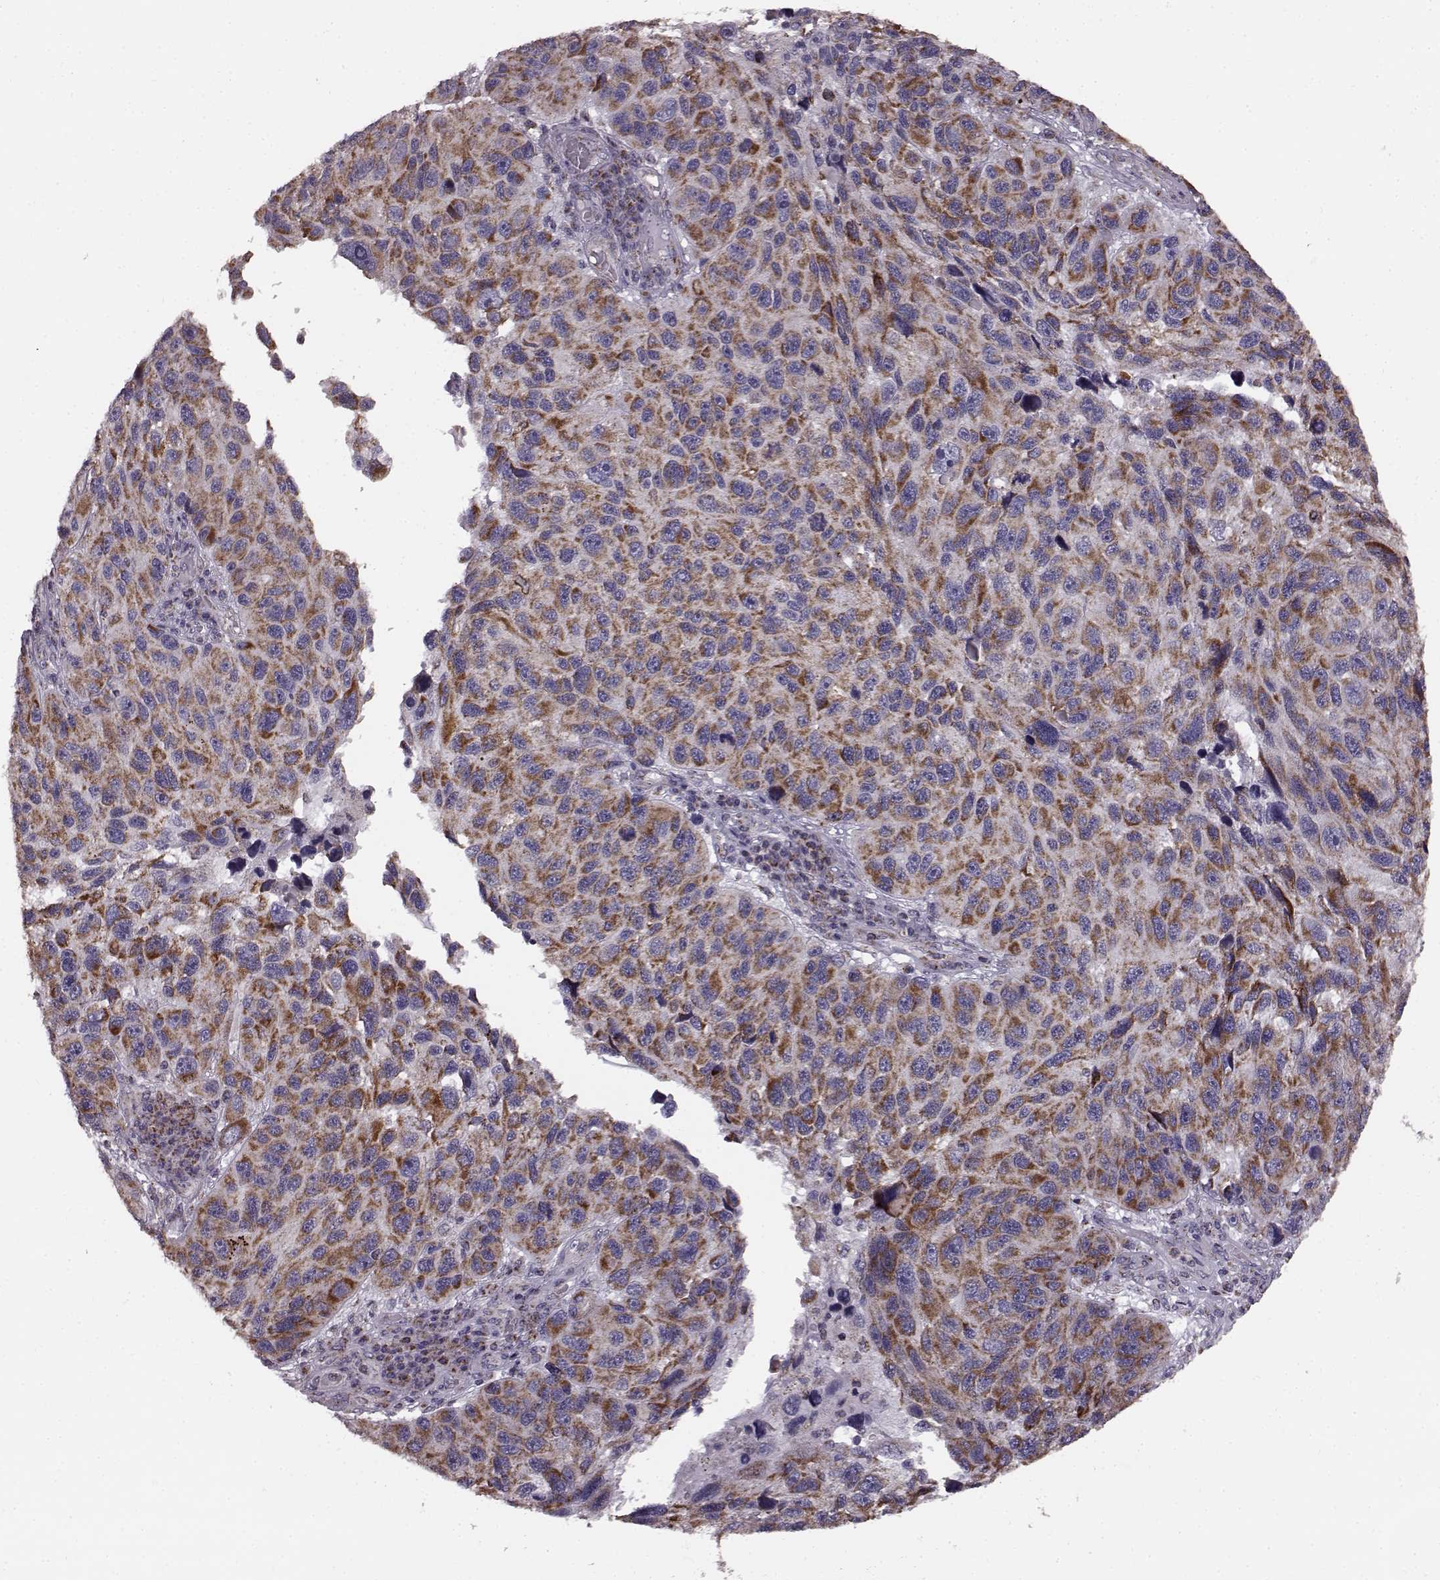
{"staining": {"intensity": "strong", "quantity": ">75%", "location": "cytoplasmic/membranous"}, "tissue": "melanoma", "cell_type": "Tumor cells", "image_type": "cancer", "snomed": [{"axis": "morphology", "description": "Malignant melanoma, NOS"}, {"axis": "topography", "description": "Skin"}], "caption": "A brown stain labels strong cytoplasmic/membranous staining of a protein in human malignant melanoma tumor cells.", "gene": "FAM8A1", "patient": {"sex": "male", "age": 53}}